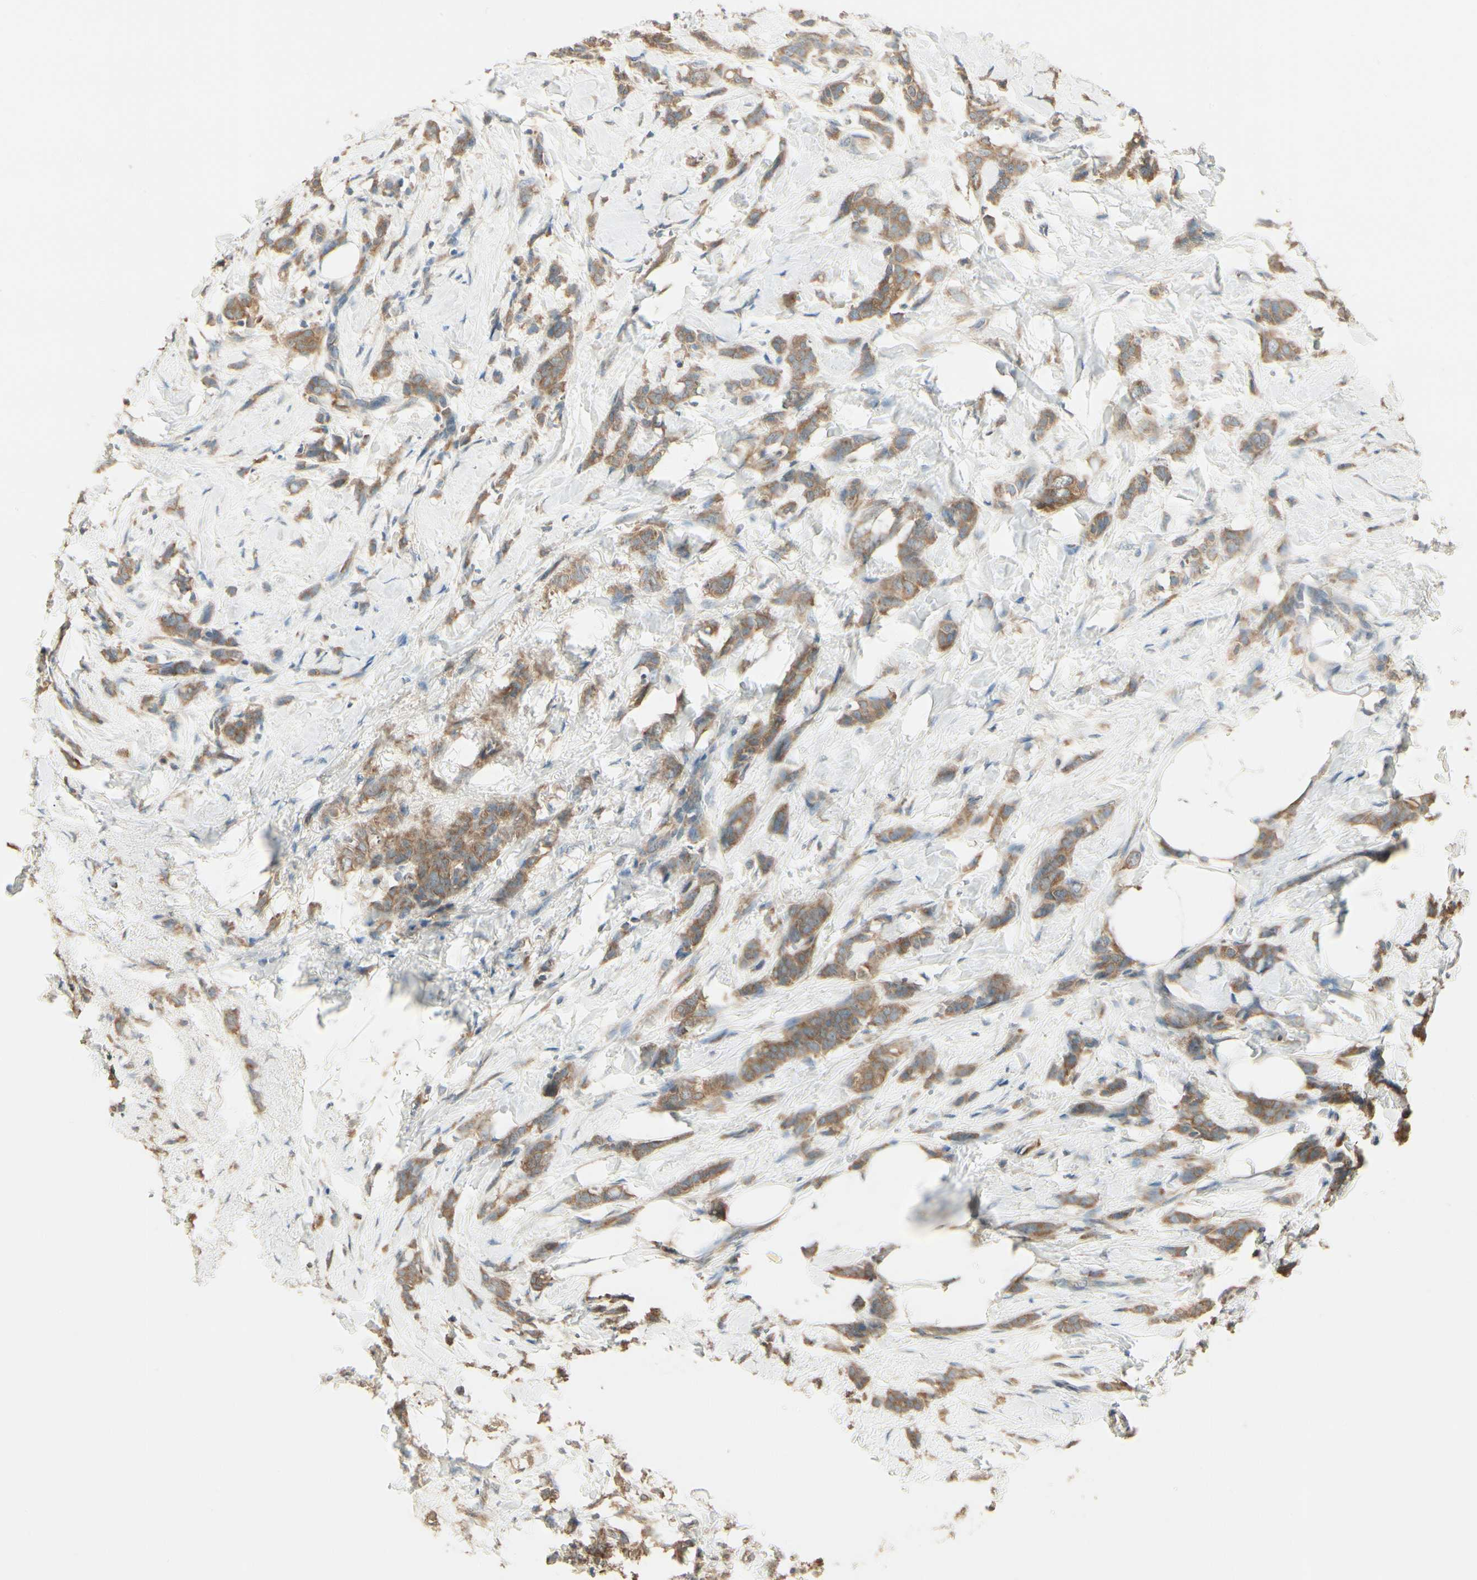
{"staining": {"intensity": "moderate", "quantity": ">75%", "location": "cytoplasmic/membranous"}, "tissue": "breast cancer", "cell_type": "Tumor cells", "image_type": "cancer", "snomed": [{"axis": "morphology", "description": "Lobular carcinoma, in situ"}, {"axis": "morphology", "description": "Lobular carcinoma"}, {"axis": "topography", "description": "Breast"}], "caption": "The image displays immunohistochemical staining of breast cancer. There is moderate cytoplasmic/membranous positivity is appreciated in approximately >75% of tumor cells.", "gene": "CCT7", "patient": {"sex": "female", "age": 41}}